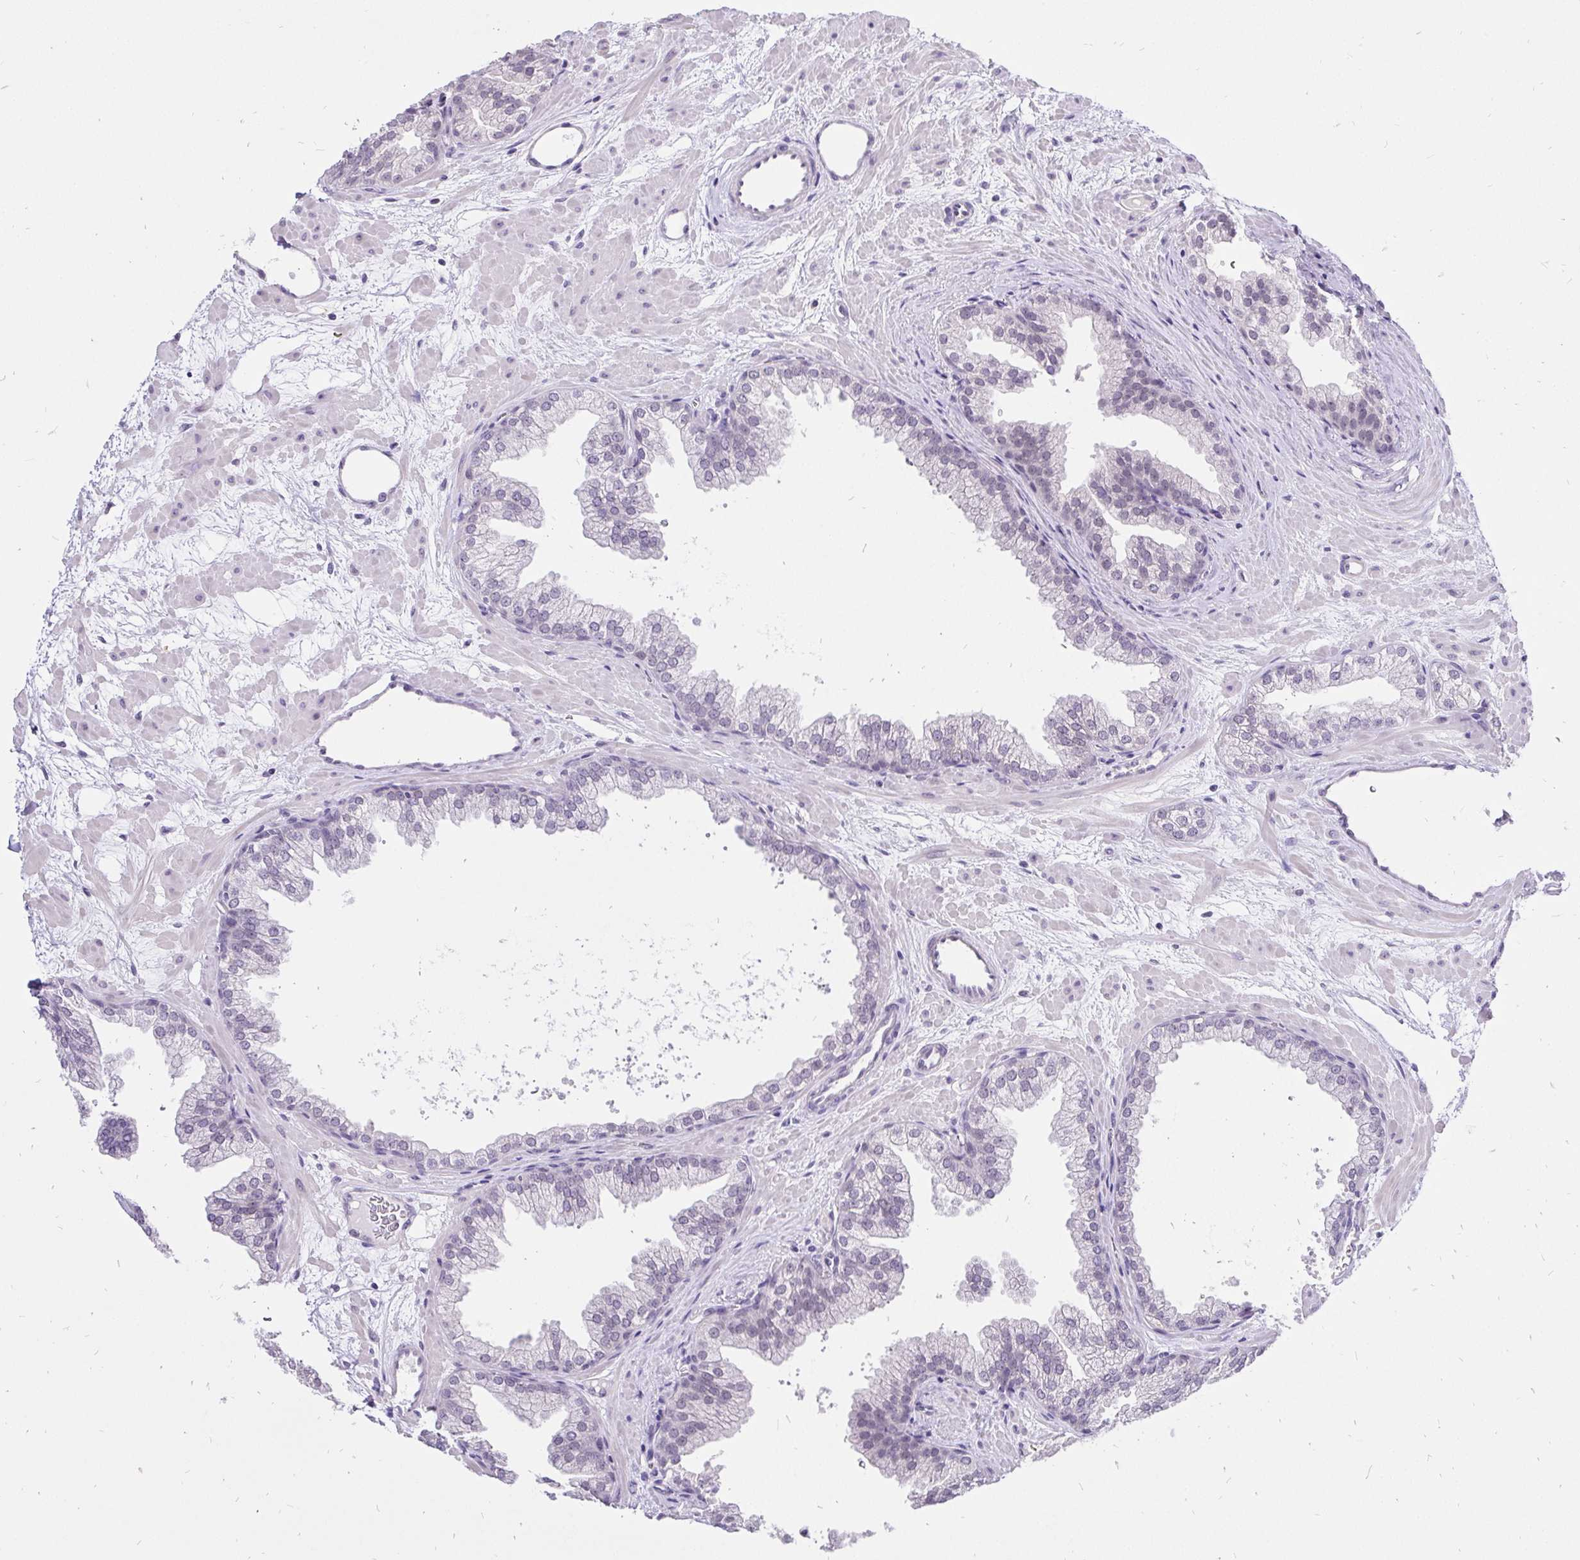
{"staining": {"intensity": "weak", "quantity": "25%-75%", "location": "nuclear"}, "tissue": "prostate", "cell_type": "Glandular cells", "image_type": "normal", "snomed": [{"axis": "morphology", "description": "Normal tissue, NOS"}, {"axis": "topography", "description": "Prostate"}], "caption": "Immunohistochemical staining of unremarkable prostate demonstrates low levels of weak nuclear expression in about 25%-75% of glandular cells.", "gene": "ZNF860", "patient": {"sex": "male", "age": 37}}